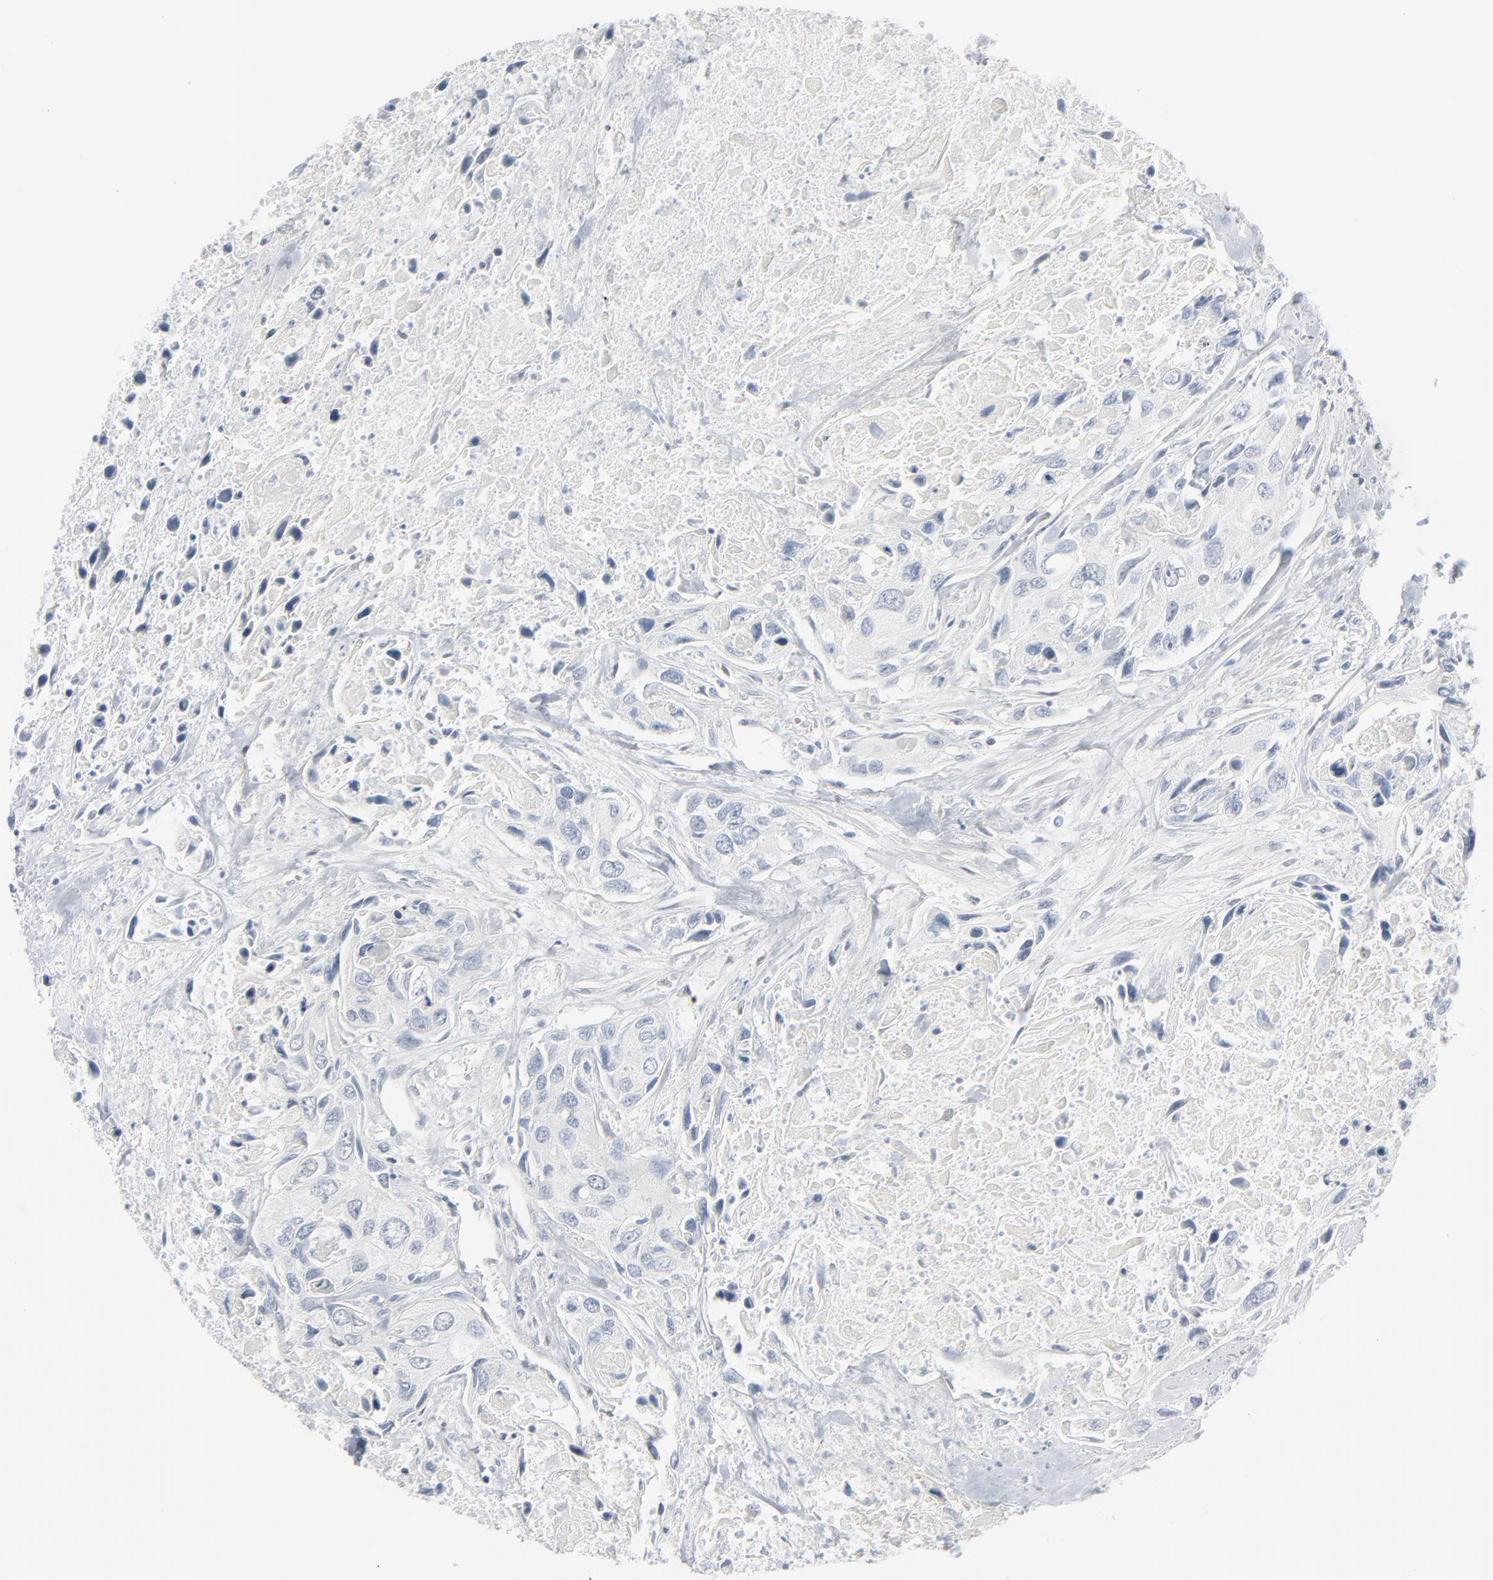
{"staining": {"intensity": "negative", "quantity": "none", "location": "none"}, "tissue": "urothelial cancer", "cell_type": "Tumor cells", "image_type": "cancer", "snomed": [{"axis": "morphology", "description": "Urothelial carcinoma, High grade"}, {"axis": "topography", "description": "Urinary bladder"}], "caption": "This is an immunohistochemistry (IHC) micrograph of high-grade urothelial carcinoma. There is no positivity in tumor cells.", "gene": "MITF", "patient": {"sex": "male", "age": 57}}